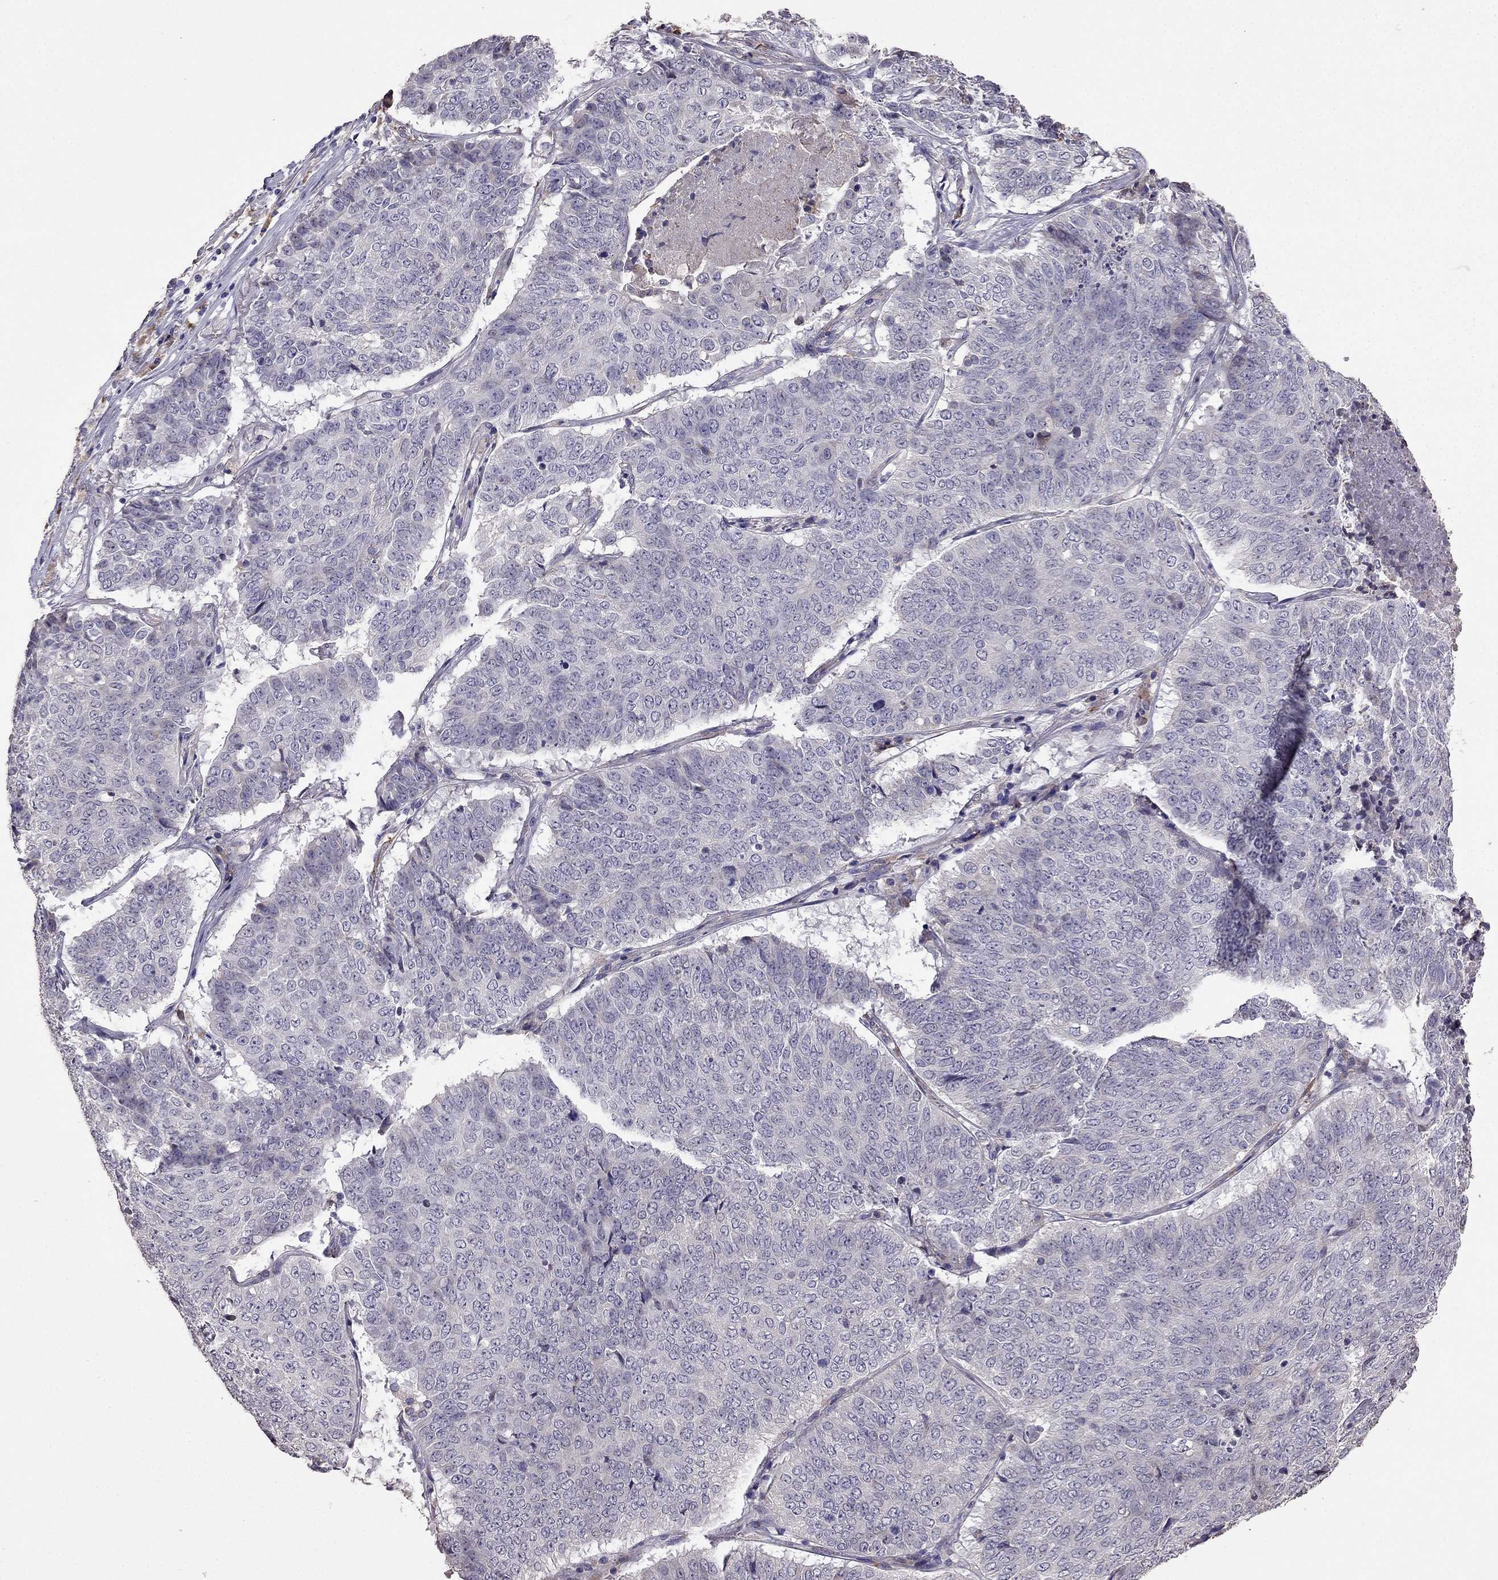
{"staining": {"intensity": "negative", "quantity": "none", "location": "none"}, "tissue": "lung cancer", "cell_type": "Tumor cells", "image_type": "cancer", "snomed": [{"axis": "morphology", "description": "Squamous cell carcinoma, NOS"}, {"axis": "topography", "description": "Lung"}], "caption": "A micrograph of human lung cancer (squamous cell carcinoma) is negative for staining in tumor cells.", "gene": "CDH9", "patient": {"sex": "male", "age": 64}}